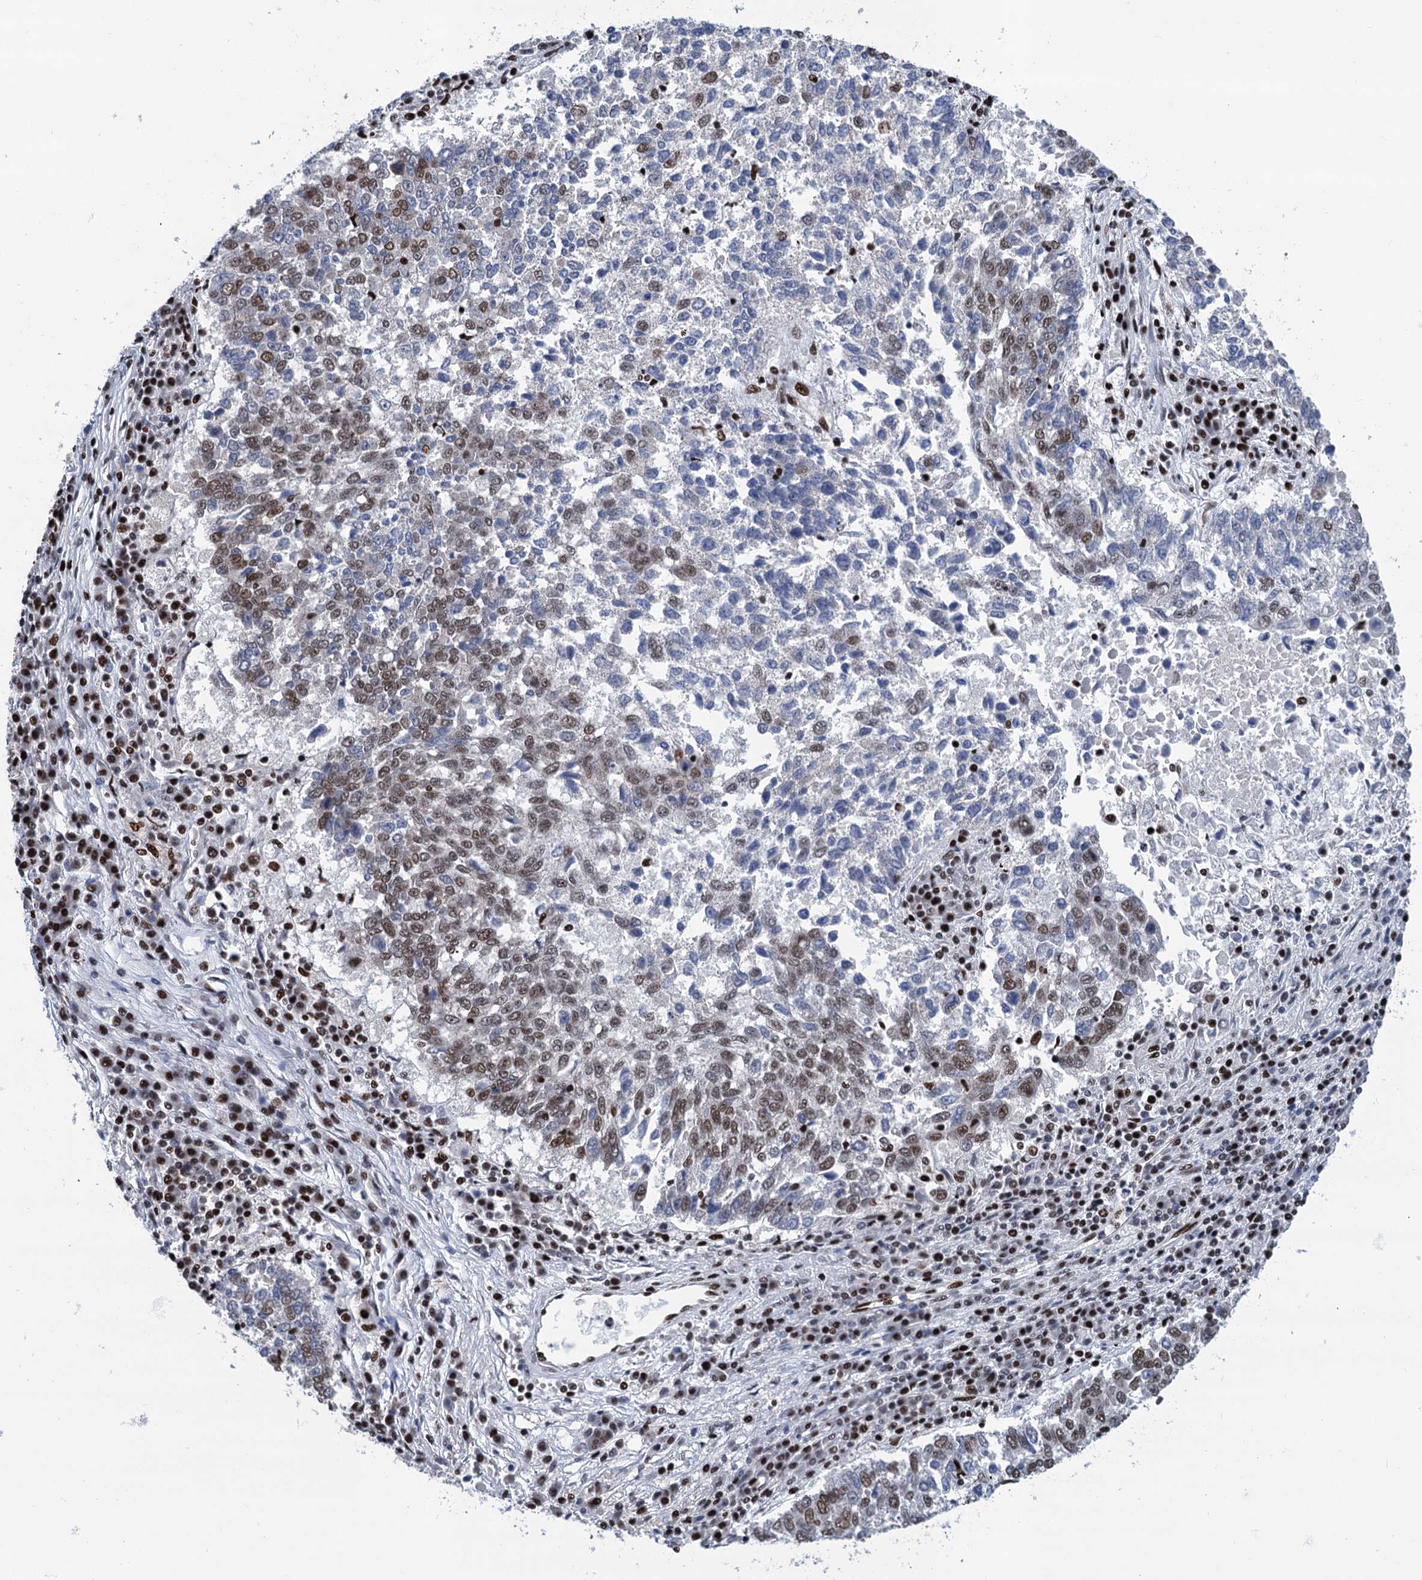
{"staining": {"intensity": "moderate", "quantity": "25%-75%", "location": "nuclear"}, "tissue": "lung cancer", "cell_type": "Tumor cells", "image_type": "cancer", "snomed": [{"axis": "morphology", "description": "Squamous cell carcinoma, NOS"}, {"axis": "topography", "description": "Lung"}], "caption": "DAB immunohistochemical staining of squamous cell carcinoma (lung) demonstrates moderate nuclear protein expression in about 25%-75% of tumor cells.", "gene": "PPP4R1", "patient": {"sex": "male", "age": 73}}